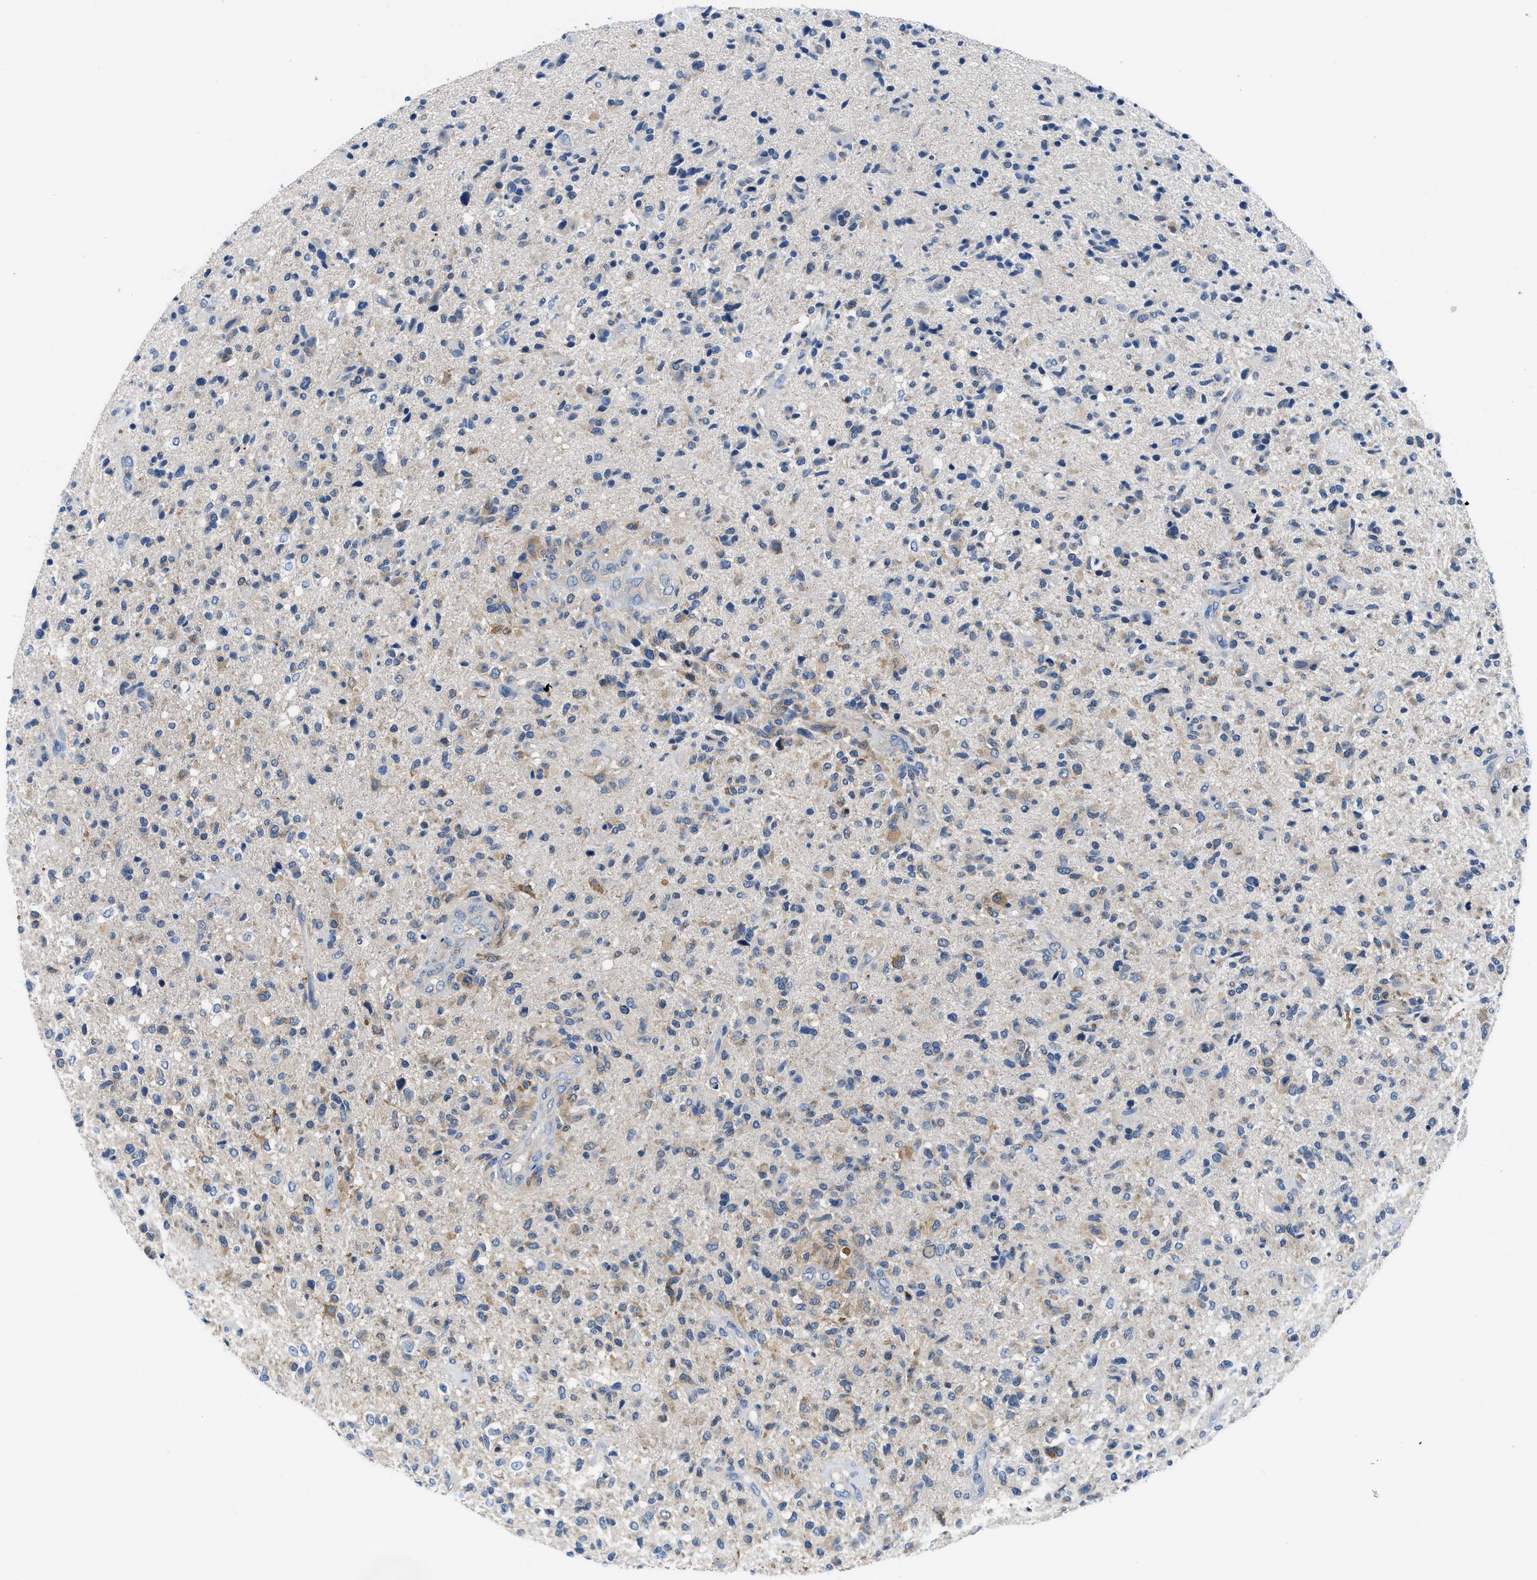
{"staining": {"intensity": "negative", "quantity": "none", "location": "none"}, "tissue": "glioma", "cell_type": "Tumor cells", "image_type": "cancer", "snomed": [{"axis": "morphology", "description": "Glioma, malignant, High grade"}, {"axis": "topography", "description": "Brain"}], "caption": "High power microscopy micrograph of an IHC histopathology image of malignant glioma (high-grade), revealing no significant expression in tumor cells.", "gene": "BNC2", "patient": {"sex": "male", "age": 72}}